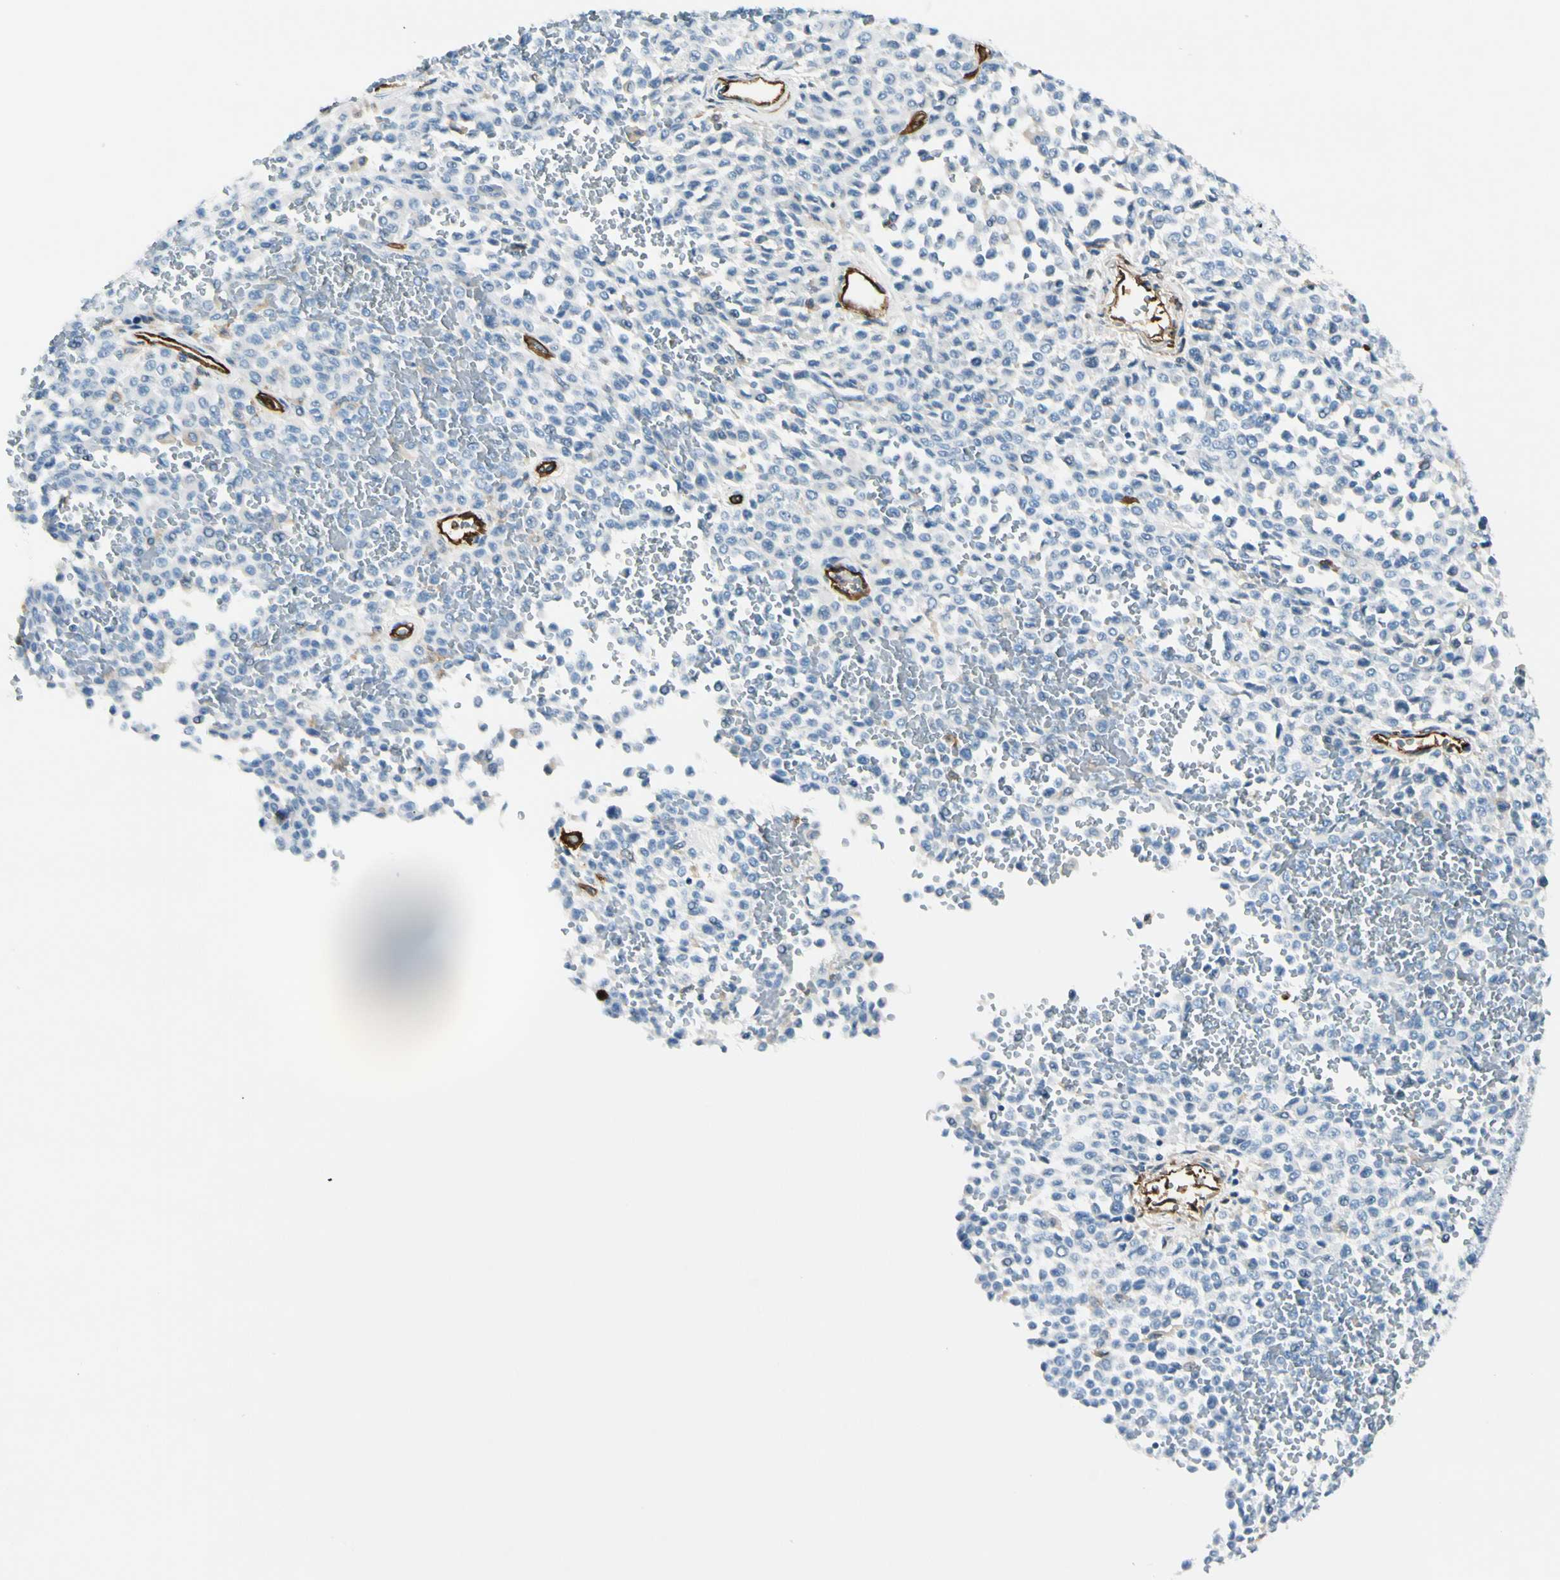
{"staining": {"intensity": "negative", "quantity": "none", "location": "none"}, "tissue": "melanoma", "cell_type": "Tumor cells", "image_type": "cancer", "snomed": [{"axis": "morphology", "description": "Malignant melanoma, Metastatic site"}, {"axis": "topography", "description": "Pancreas"}], "caption": "High magnification brightfield microscopy of melanoma stained with DAB (brown) and counterstained with hematoxylin (blue): tumor cells show no significant staining.", "gene": "CD93", "patient": {"sex": "female", "age": 30}}